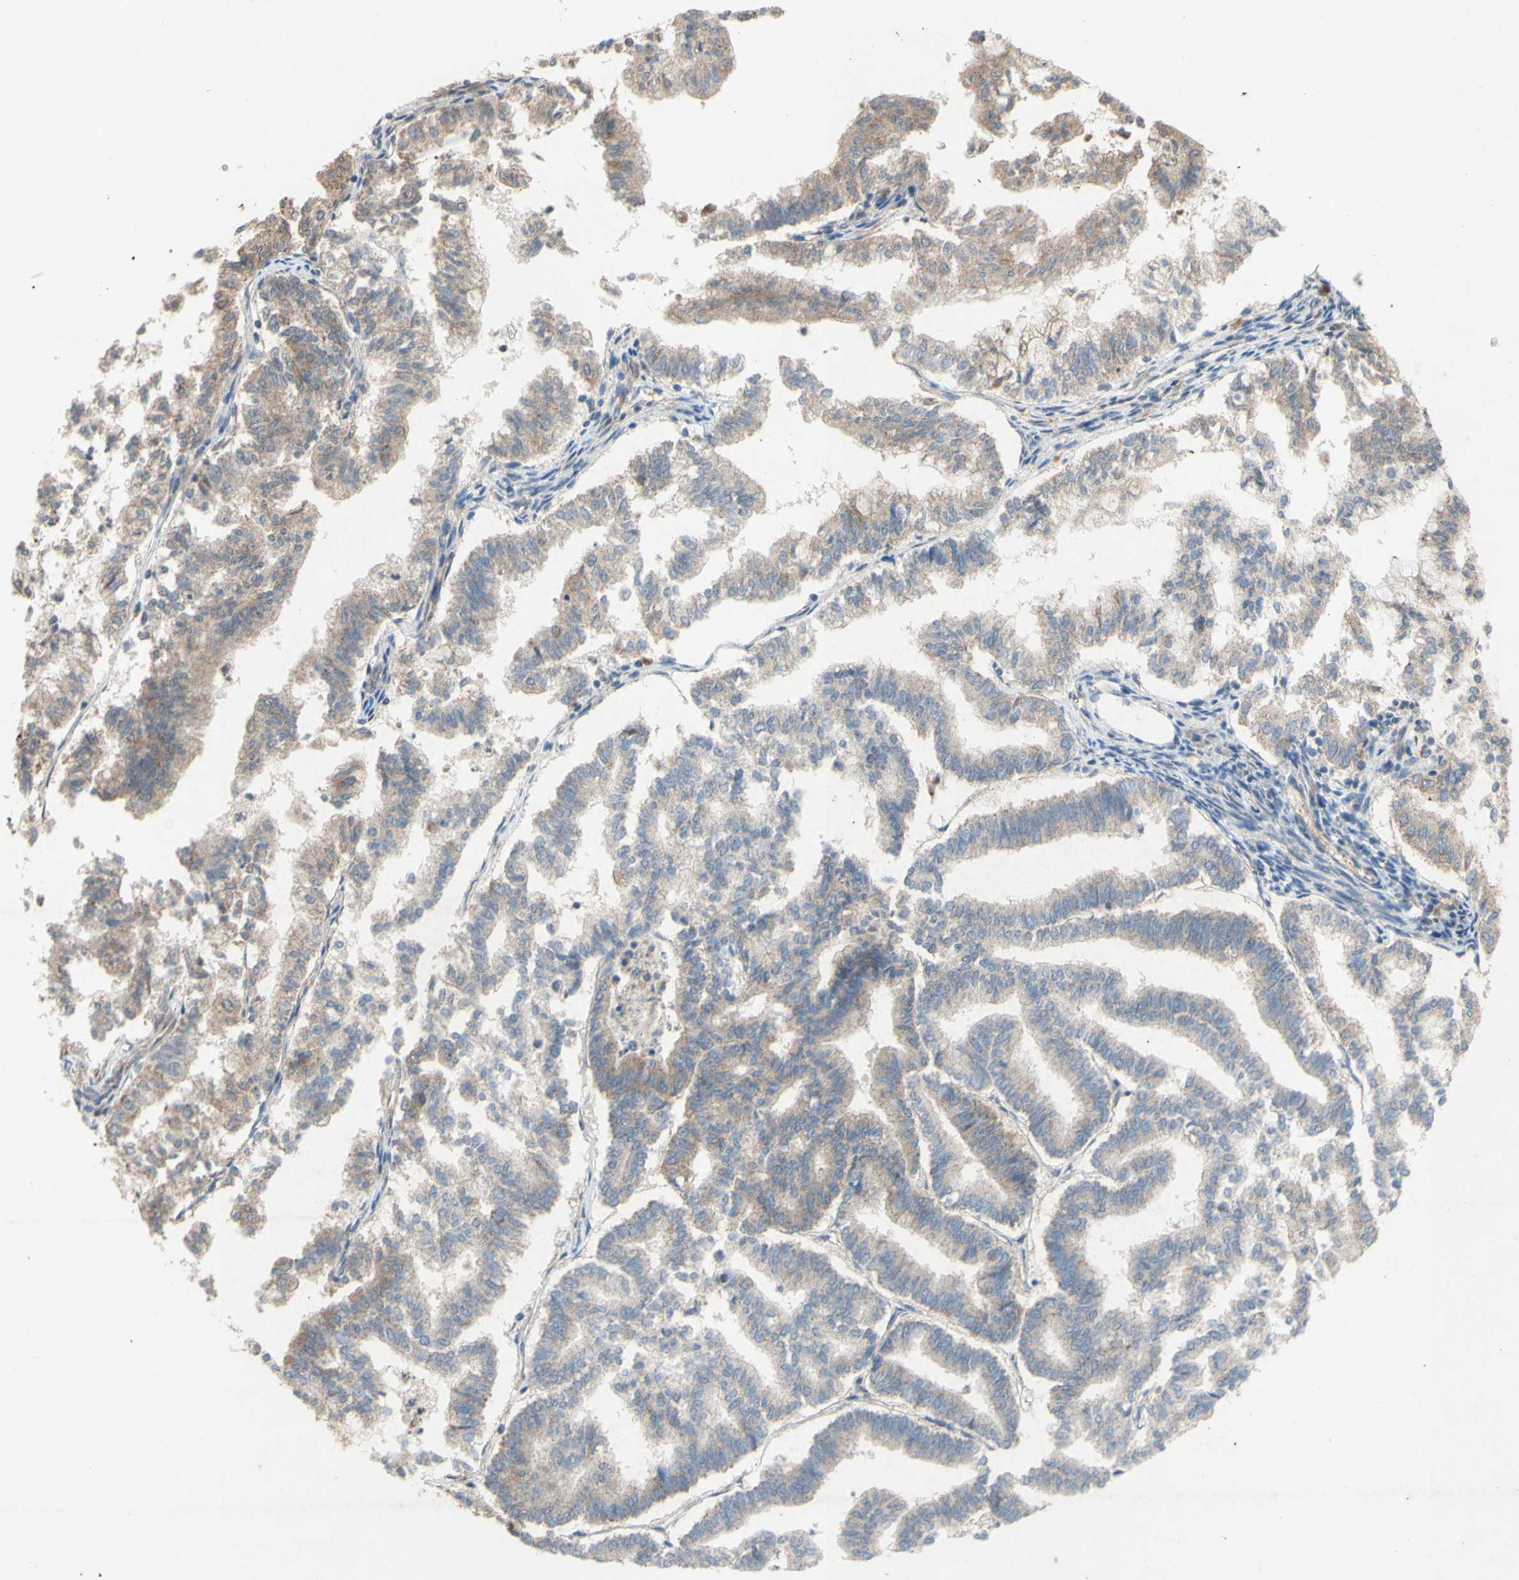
{"staining": {"intensity": "moderate", "quantity": "25%-75%", "location": "cytoplasmic/membranous"}, "tissue": "endometrial cancer", "cell_type": "Tumor cells", "image_type": "cancer", "snomed": [{"axis": "morphology", "description": "Necrosis, NOS"}, {"axis": "morphology", "description": "Adenocarcinoma, NOS"}, {"axis": "topography", "description": "Endometrium"}], "caption": "Immunohistochemical staining of endometrial cancer demonstrates moderate cytoplasmic/membranous protein positivity in about 25%-75% of tumor cells. Nuclei are stained in blue.", "gene": "TST", "patient": {"sex": "female", "age": 79}}